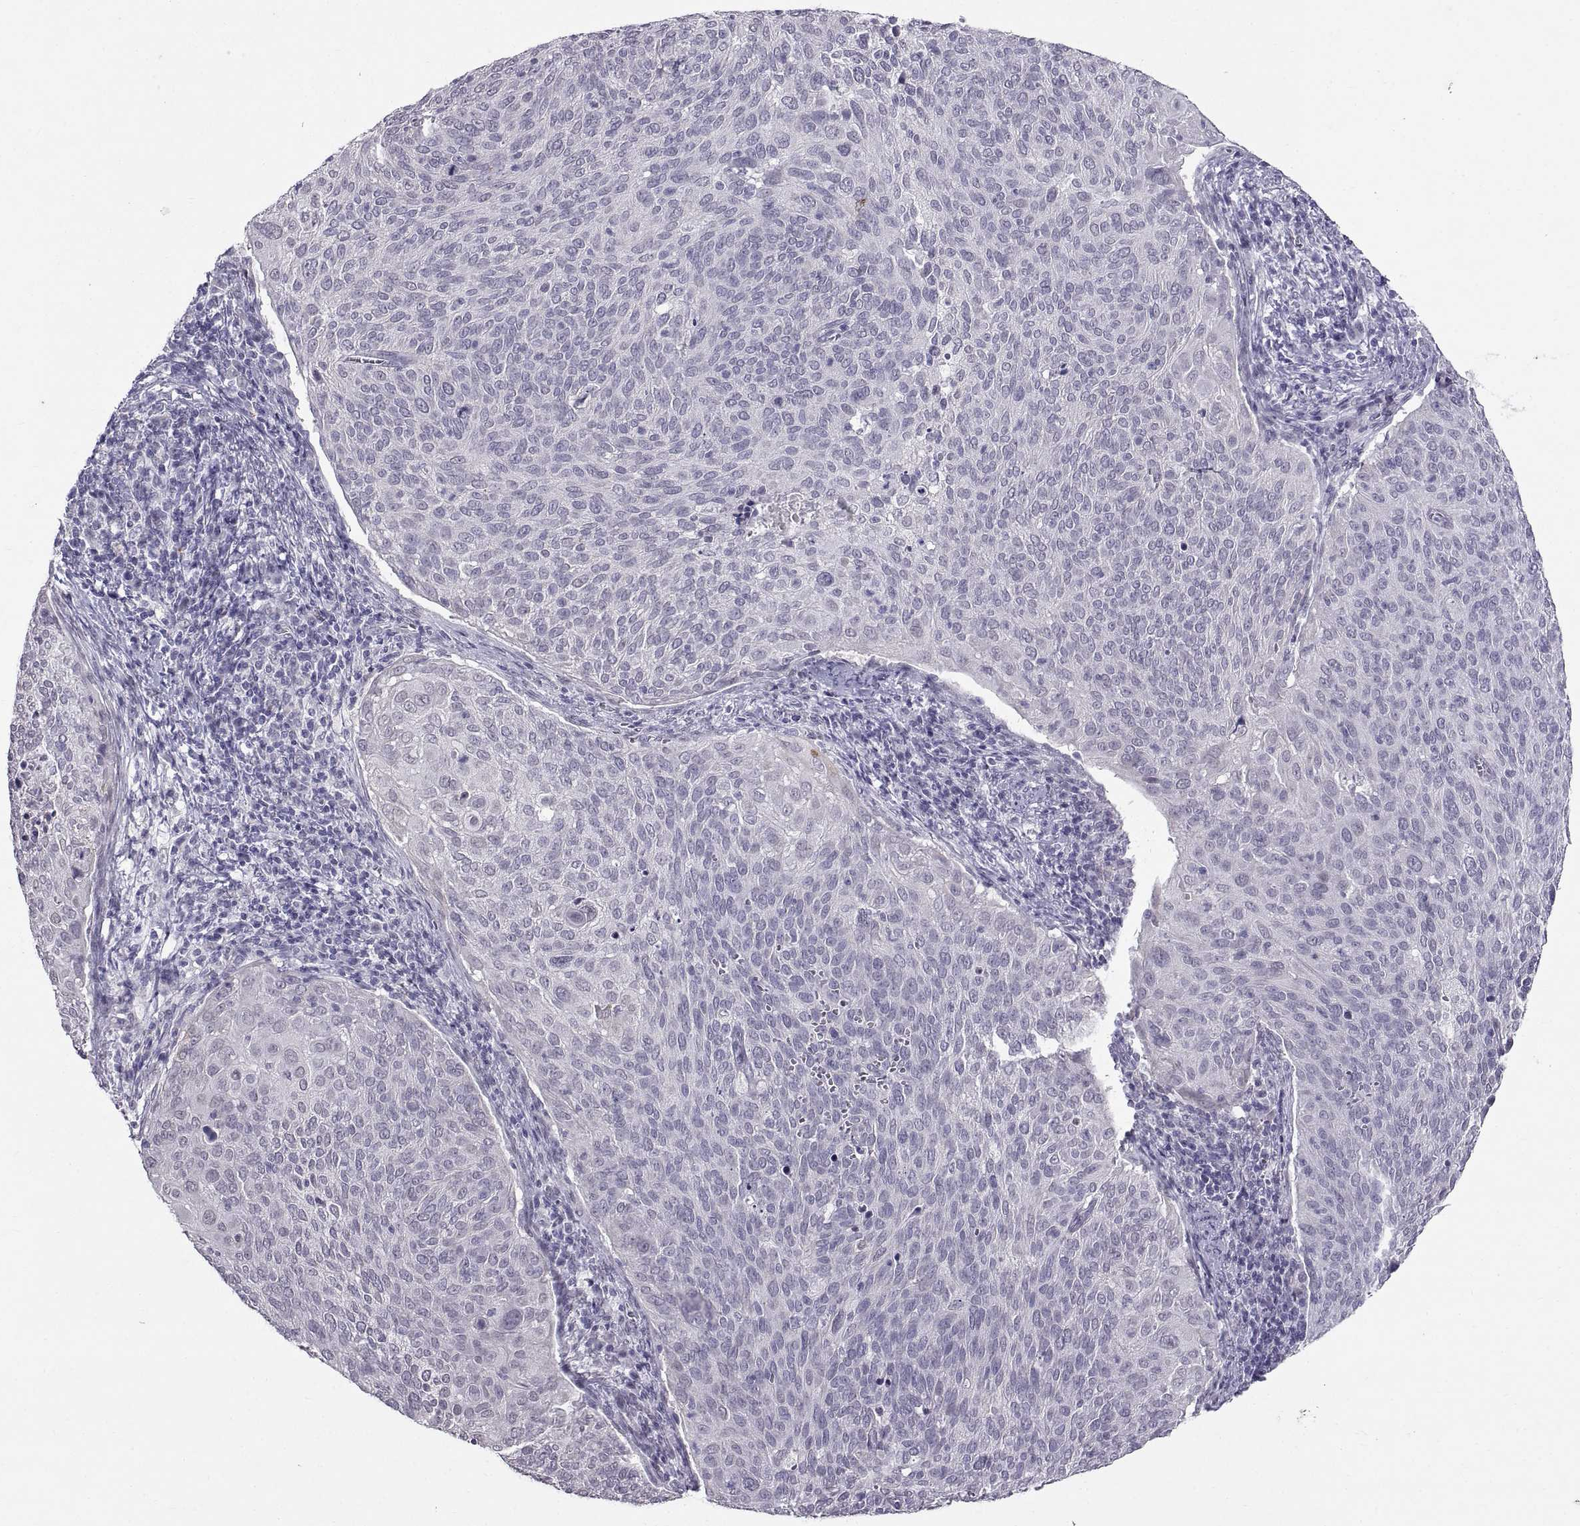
{"staining": {"intensity": "negative", "quantity": "none", "location": "none"}, "tissue": "cervical cancer", "cell_type": "Tumor cells", "image_type": "cancer", "snomed": [{"axis": "morphology", "description": "Squamous cell carcinoma, NOS"}, {"axis": "topography", "description": "Cervix"}], "caption": "DAB immunohistochemical staining of squamous cell carcinoma (cervical) shows no significant staining in tumor cells.", "gene": "KRT77", "patient": {"sex": "female", "age": 39}}